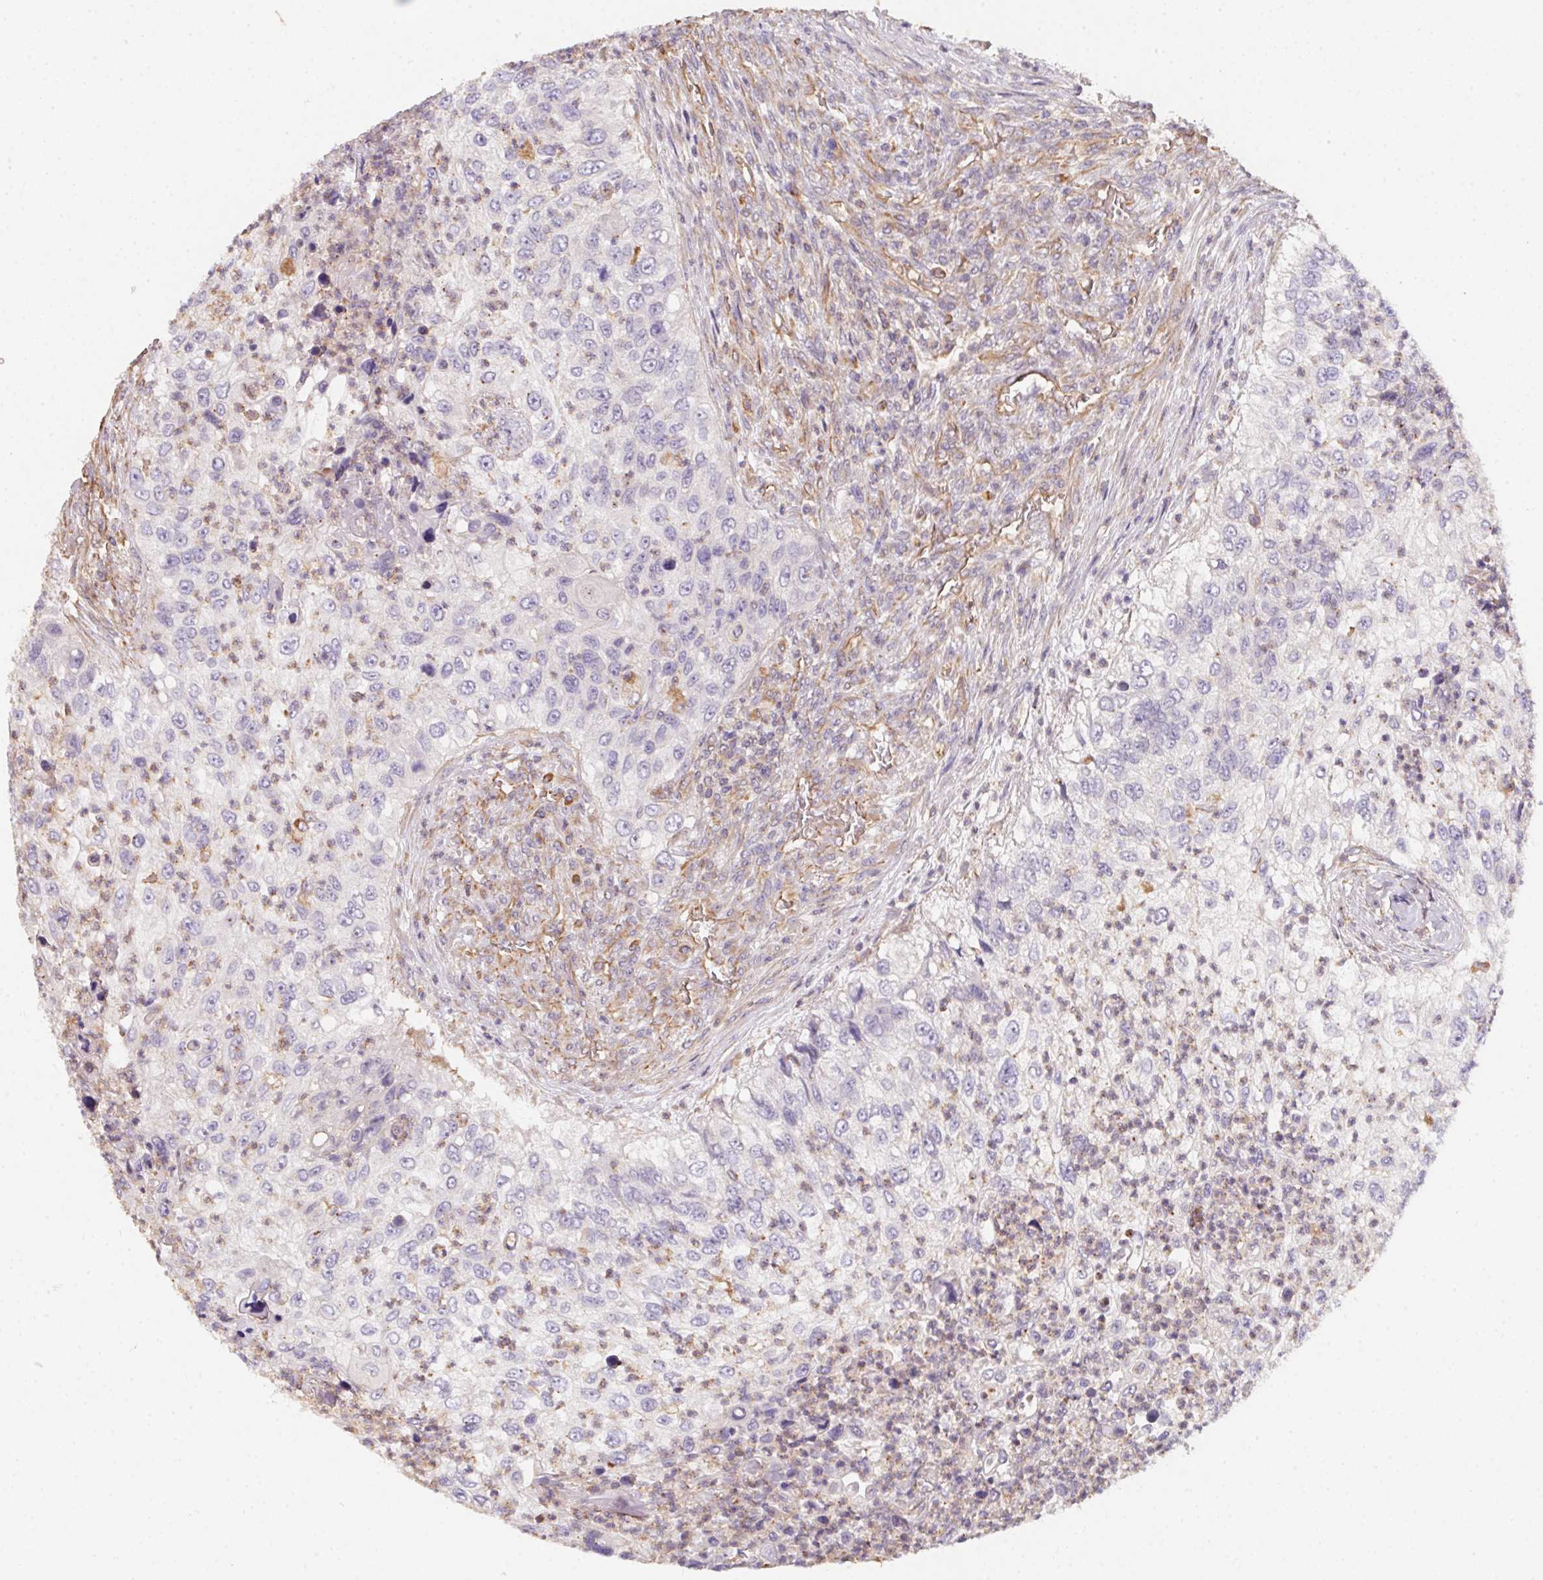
{"staining": {"intensity": "negative", "quantity": "none", "location": "none"}, "tissue": "urothelial cancer", "cell_type": "Tumor cells", "image_type": "cancer", "snomed": [{"axis": "morphology", "description": "Urothelial carcinoma, High grade"}, {"axis": "topography", "description": "Urinary bladder"}], "caption": "An immunohistochemistry histopathology image of high-grade urothelial carcinoma is shown. There is no staining in tumor cells of high-grade urothelial carcinoma.", "gene": "TBKBP1", "patient": {"sex": "female", "age": 60}}